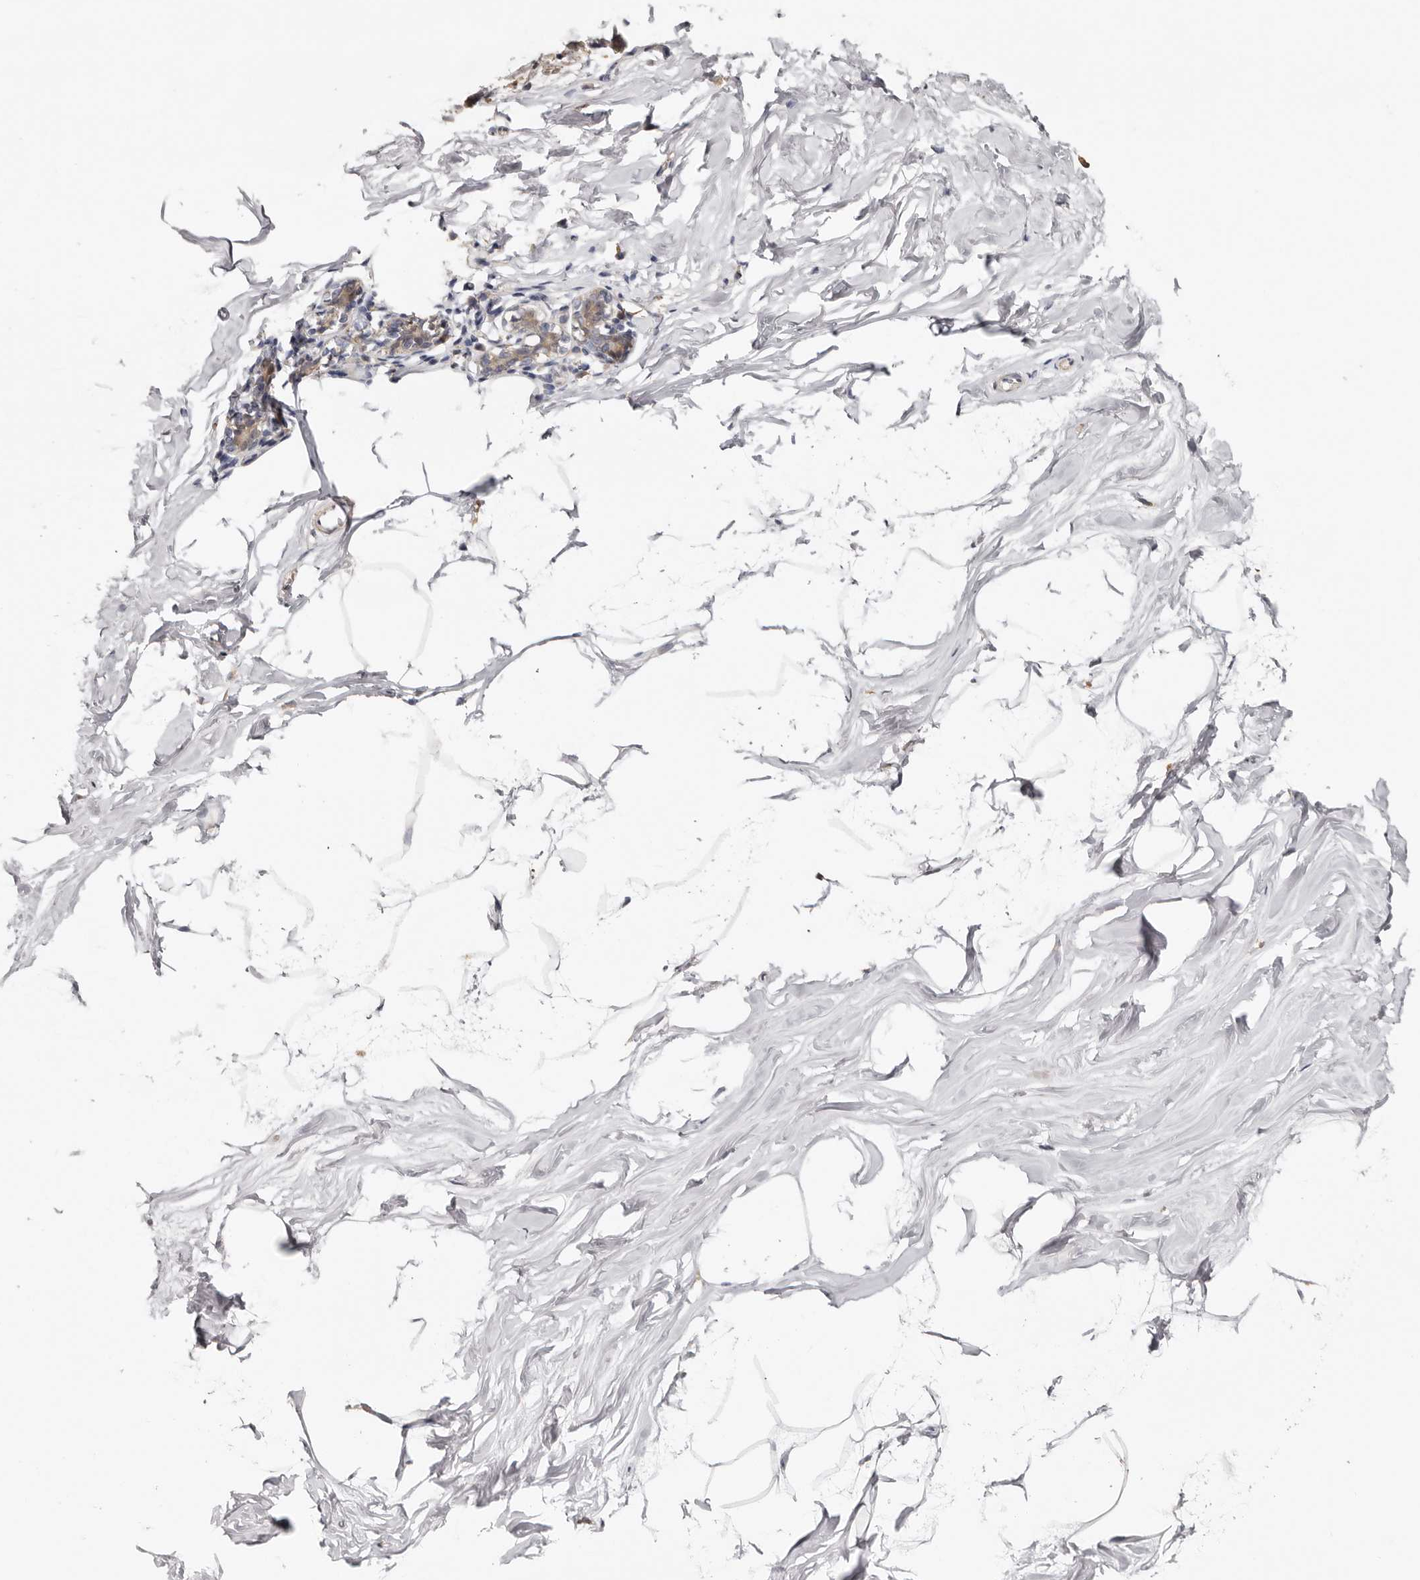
{"staining": {"intensity": "negative", "quantity": "none", "location": "none"}, "tissue": "breast", "cell_type": "Adipocytes", "image_type": "normal", "snomed": [{"axis": "morphology", "description": "Normal tissue, NOS"}, {"axis": "topography", "description": "Breast"}], "caption": "The histopathology image demonstrates no staining of adipocytes in benign breast. (Stains: DAB (3,3'-diaminobenzidine) immunohistochemistry (IHC) with hematoxylin counter stain, Microscopy: brightfield microscopy at high magnification).", "gene": "MSRB2", "patient": {"sex": "female", "age": 62}}